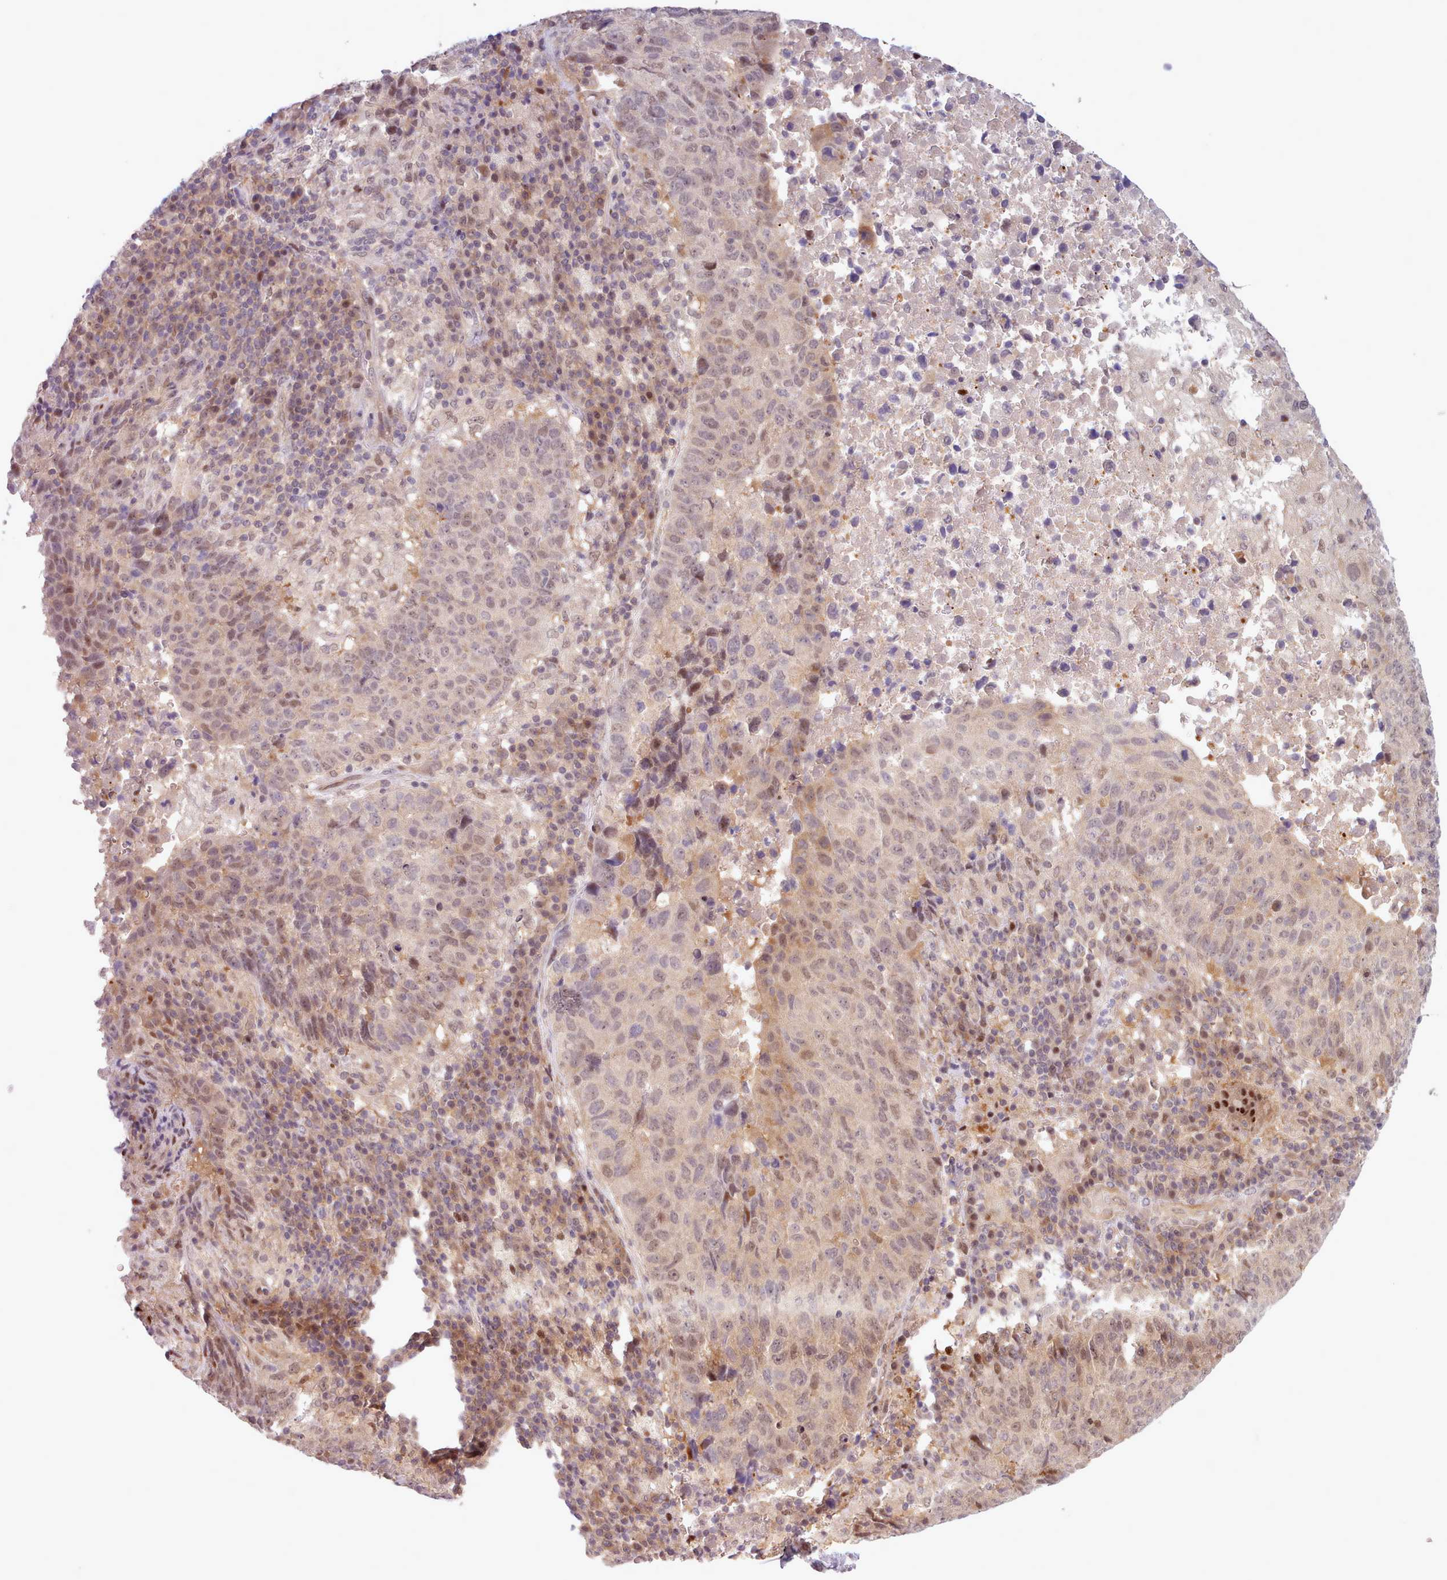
{"staining": {"intensity": "weak", "quantity": "25%-75%", "location": "nuclear"}, "tissue": "lung cancer", "cell_type": "Tumor cells", "image_type": "cancer", "snomed": [{"axis": "morphology", "description": "Squamous cell carcinoma, NOS"}, {"axis": "topography", "description": "Lung"}], "caption": "Squamous cell carcinoma (lung) stained for a protein demonstrates weak nuclear positivity in tumor cells.", "gene": "KBTBD7", "patient": {"sex": "male", "age": 73}}